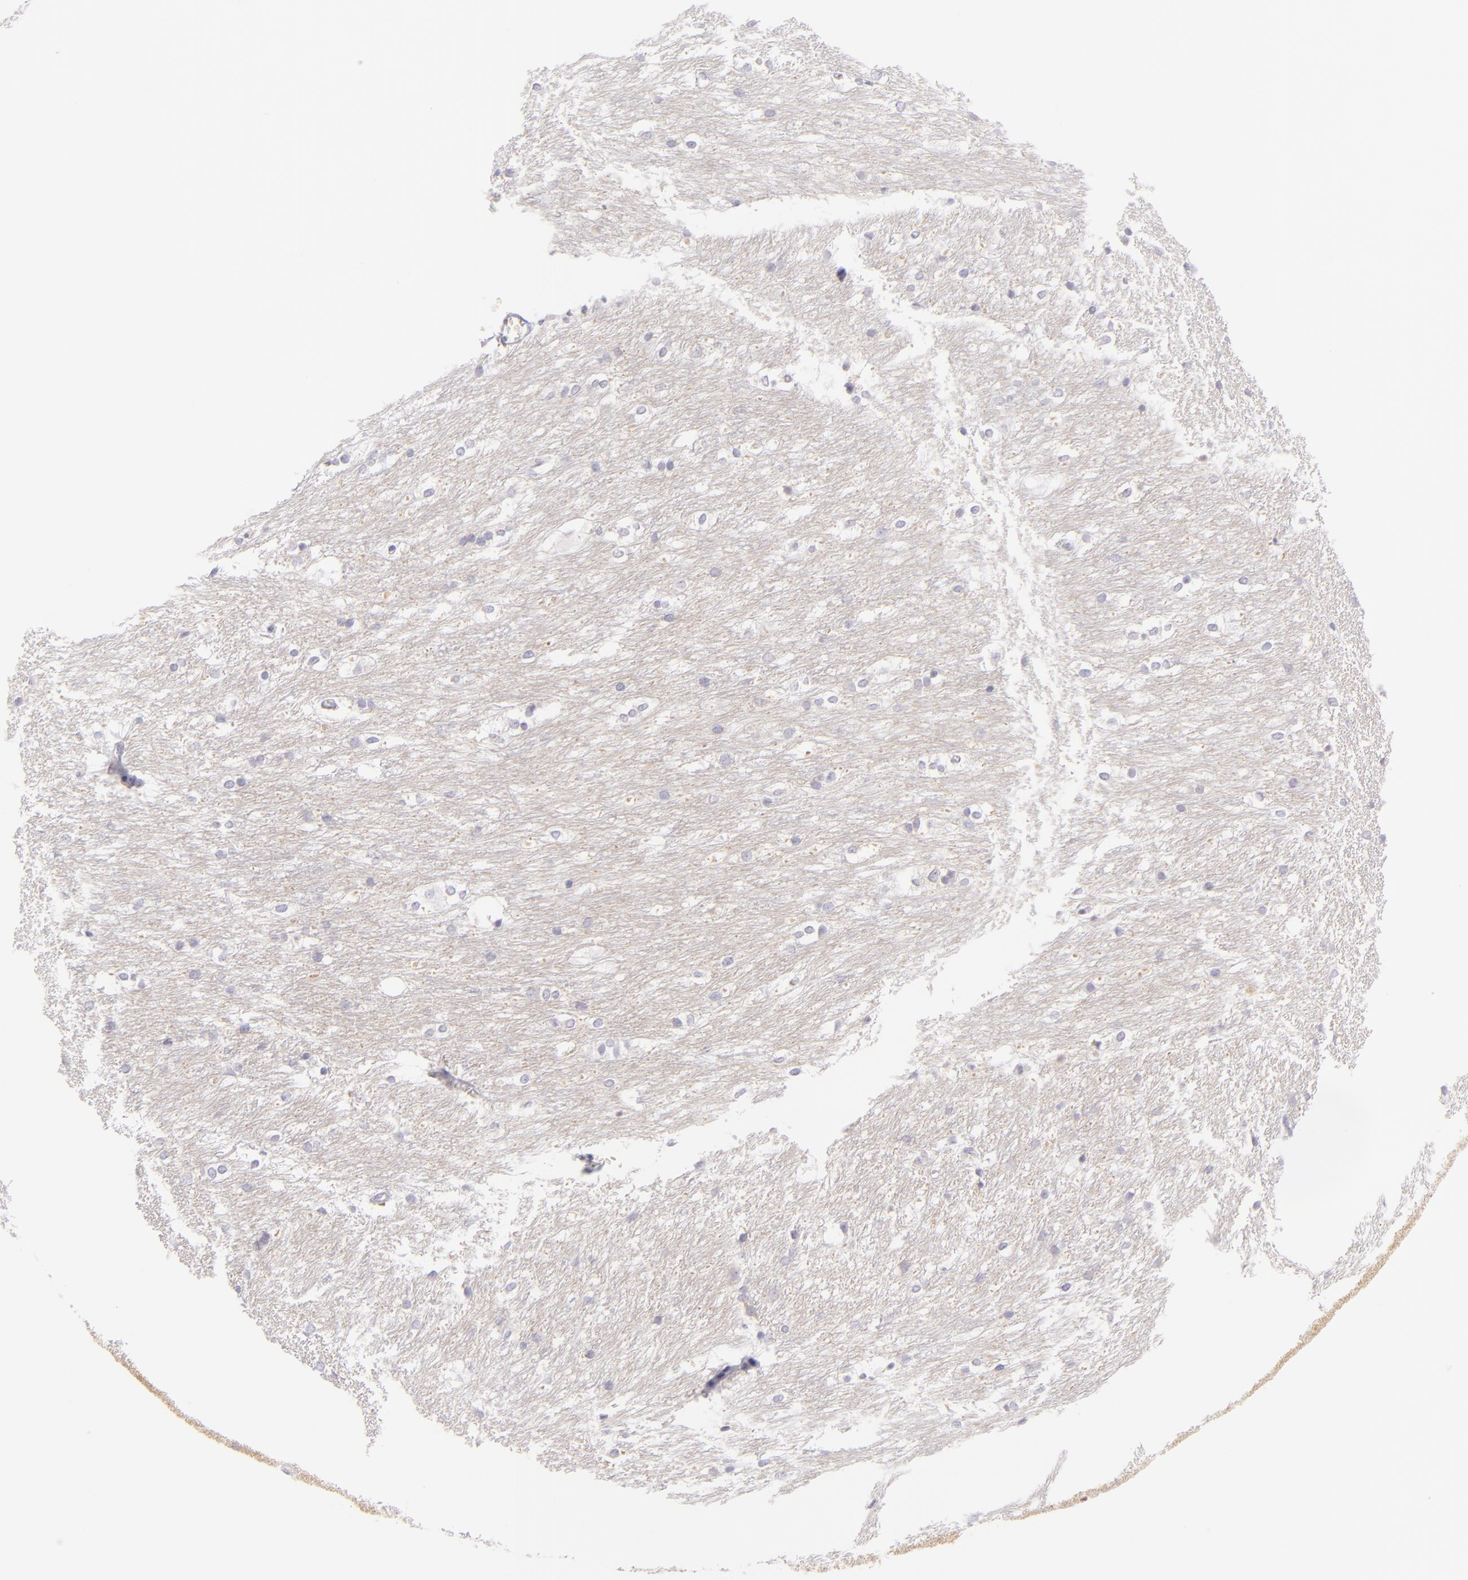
{"staining": {"intensity": "negative", "quantity": "none", "location": "none"}, "tissue": "caudate", "cell_type": "Glial cells", "image_type": "normal", "snomed": [{"axis": "morphology", "description": "Normal tissue, NOS"}, {"axis": "topography", "description": "Lateral ventricle wall"}], "caption": "This is an IHC image of benign human caudate. There is no staining in glial cells.", "gene": "DLG4", "patient": {"sex": "female", "age": 19}}